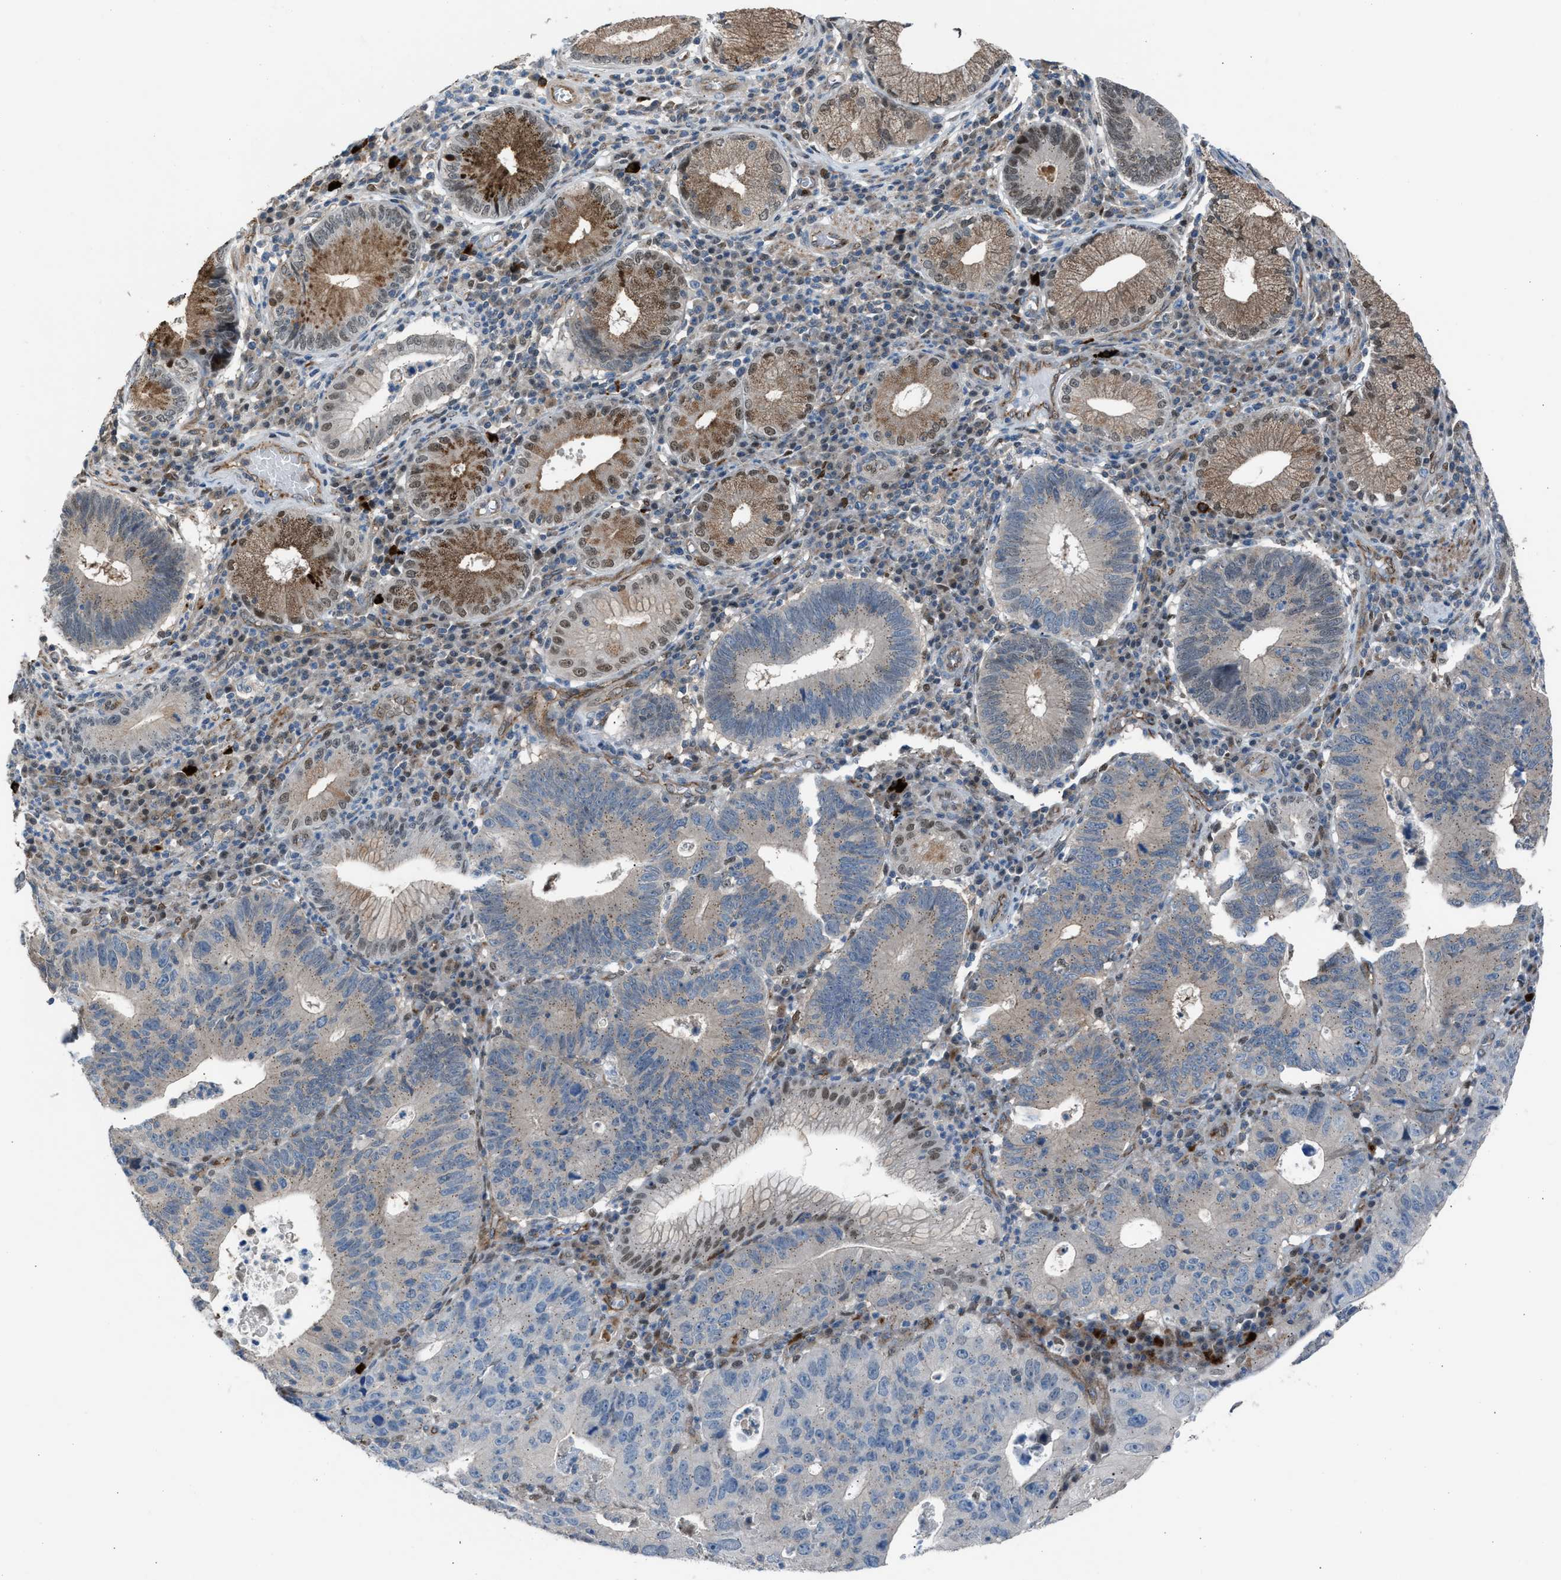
{"staining": {"intensity": "weak", "quantity": "<25%", "location": "nuclear"}, "tissue": "stomach cancer", "cell_type": "Tumor cells", "image_type": "cancer", "snomed": [{"axis": "morphology", "description": "Adenocarcinoma, NOS"}, {"axis": "topography", "description": "Stomach"}], "caption": "Immunohistochemical staining of stomach cancer shows no significant expression in tumor cells. (DAB (3,3'-diaminobenzidine) IHC with hematoxylin counter stain).", "gene": "CRTC1", "patient": {"sex": "male", "age": 59}}